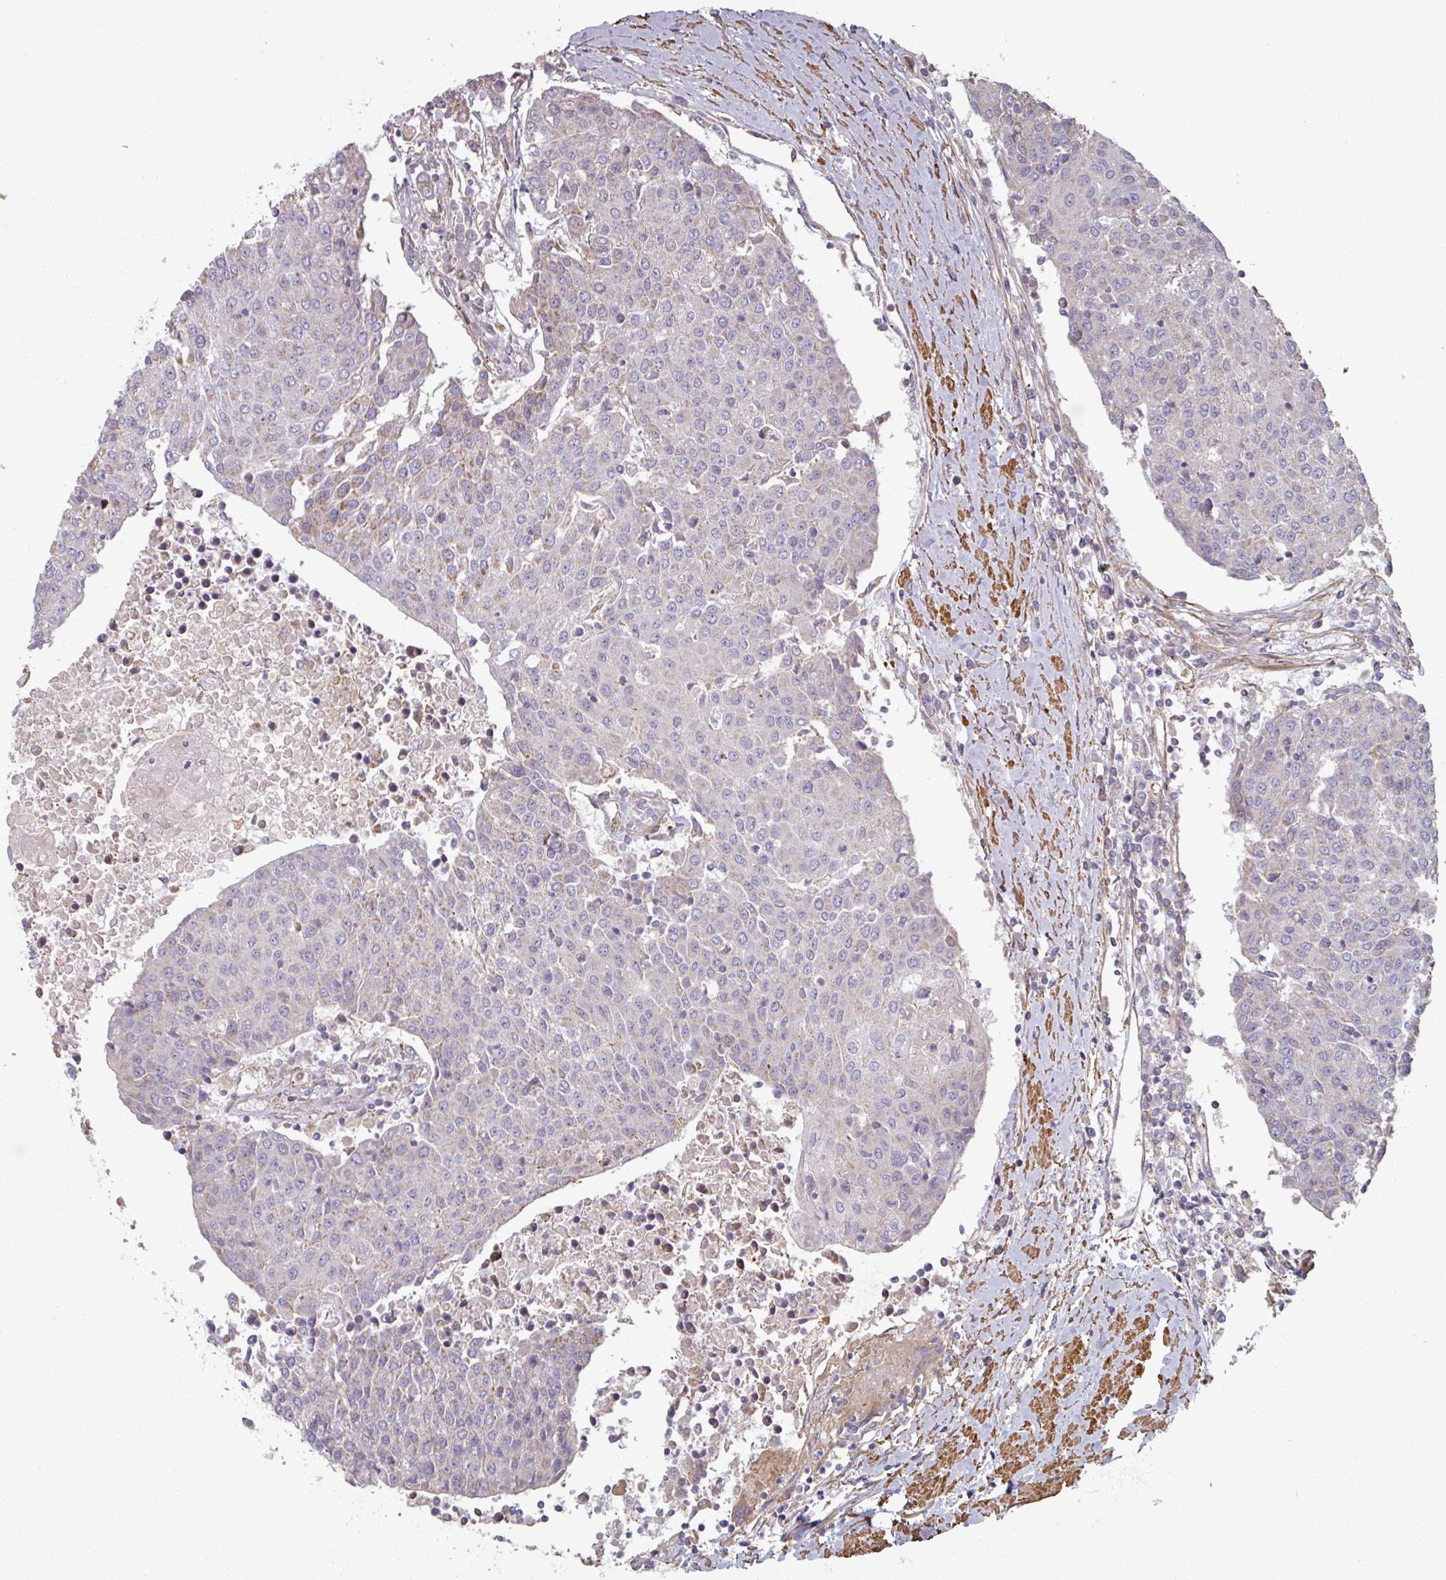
{"staining": {"intensity": "negative", "quantity": "none", "location": "none"}, "tissue": "urothelial cancer", "cell_type": "Tumor cells", "image_type": "cancer", "snomed": [{"axis": "morphology", "description": "Urothelial carcinoma, High grade"}, {"axis": "topography", "description": "Urinary bladder"}], "caption": "IHC of human urothelial cancer demonstrates no positivity in tumor cells. Brightfield microscopy of immunohistochemistry (IHC) stained with DAB (3,3'-diaminobenzidine) (brown) and hematoxylin (blue), captured at high magnification.", "gene": "GSTA4", "patient": {"sex": "female", "age": 85}}